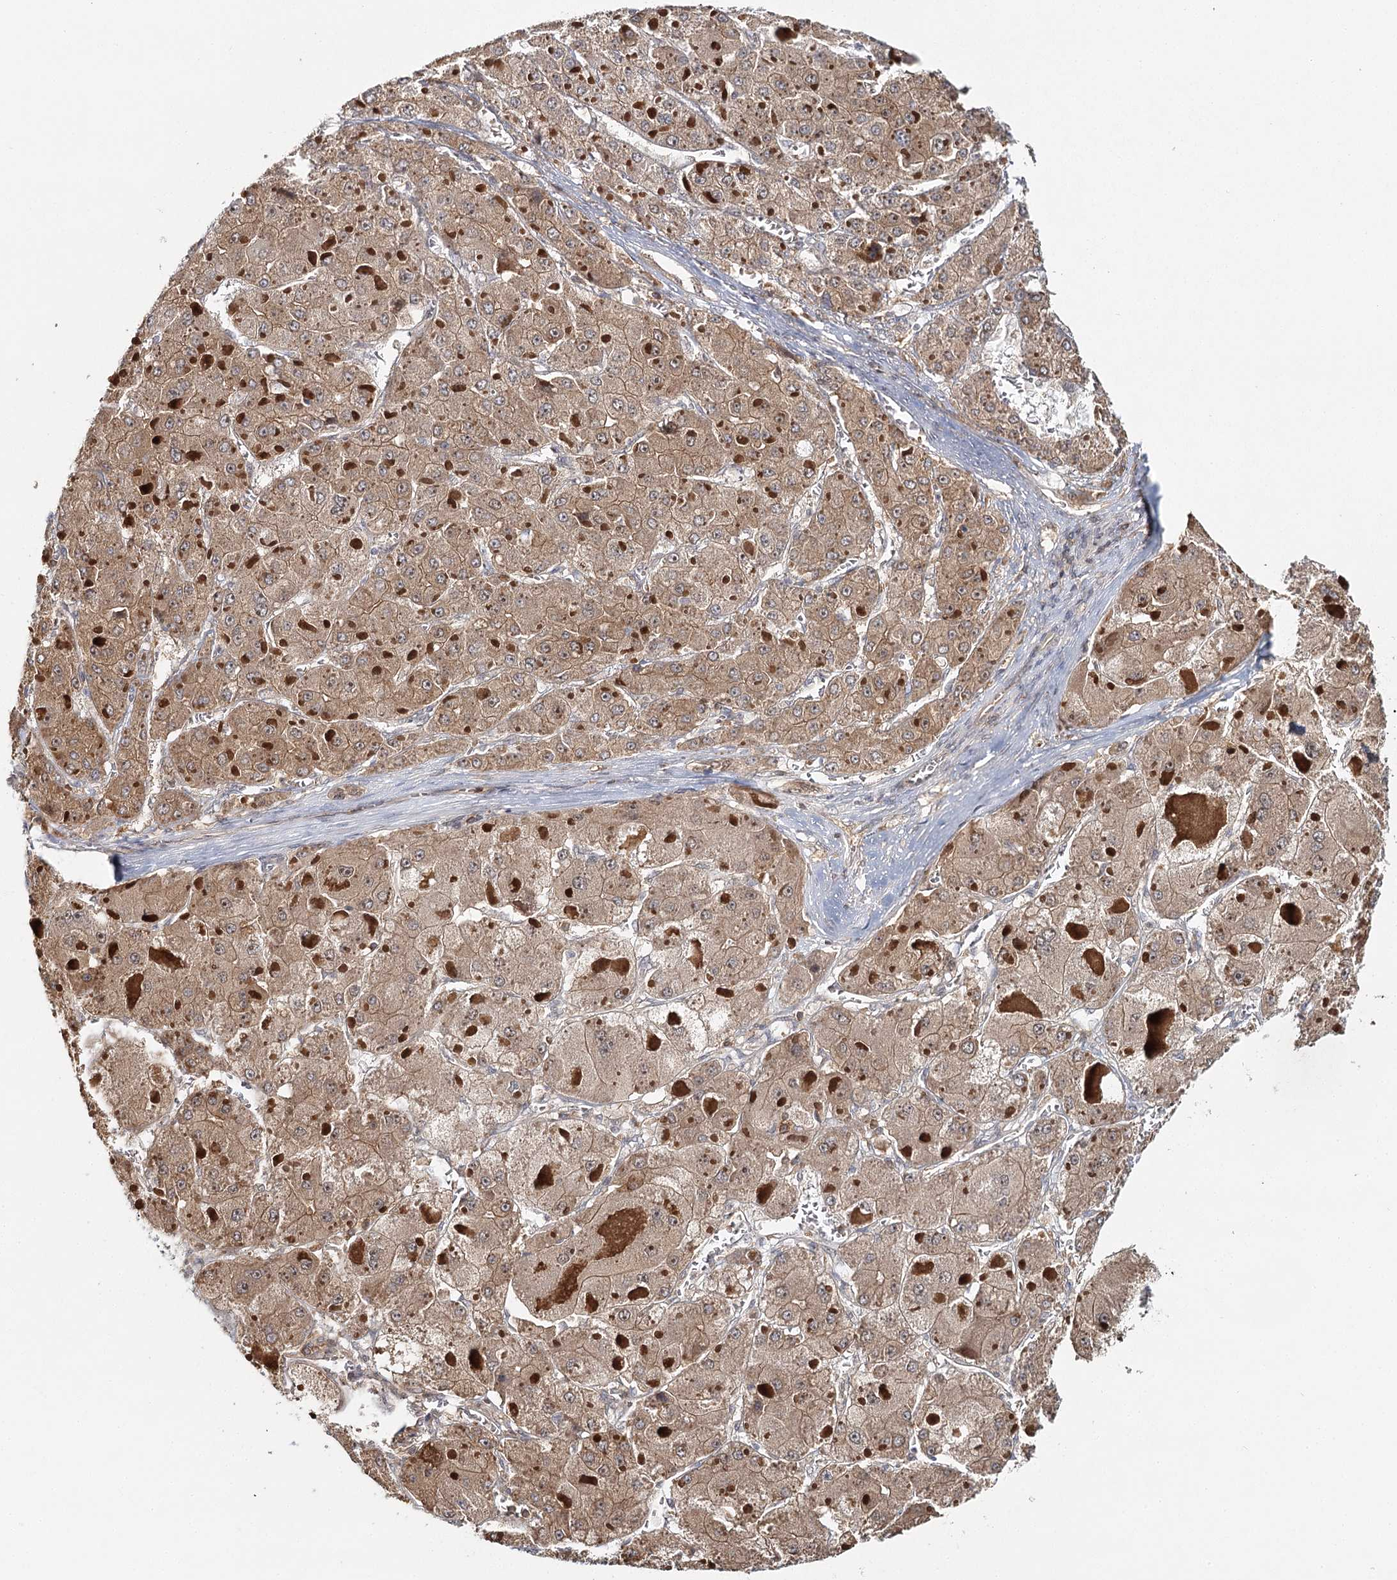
{"staining": {"intensity": "moderate", "quantity": ">75%", "location": "cytoplasmic/membranous"}, "tissue": "liver cancer", "cell_type": "Tumor cells", "image_type": "cancer", "snomed": [{"axis": "morphology", "description": "Carcinoma, Hepatocellular, NOS"}, {"axis": "topography", "description": "Liver"}], "caption": "Moderate cytoplasmic/membranous staining for a protein is appreciated in about >75% of tumor cells of liver cancer (hepatocellular carcinoma) using IHC.", "gene": "FAM120B", "patient": {"sex": "female", "age": 73}}